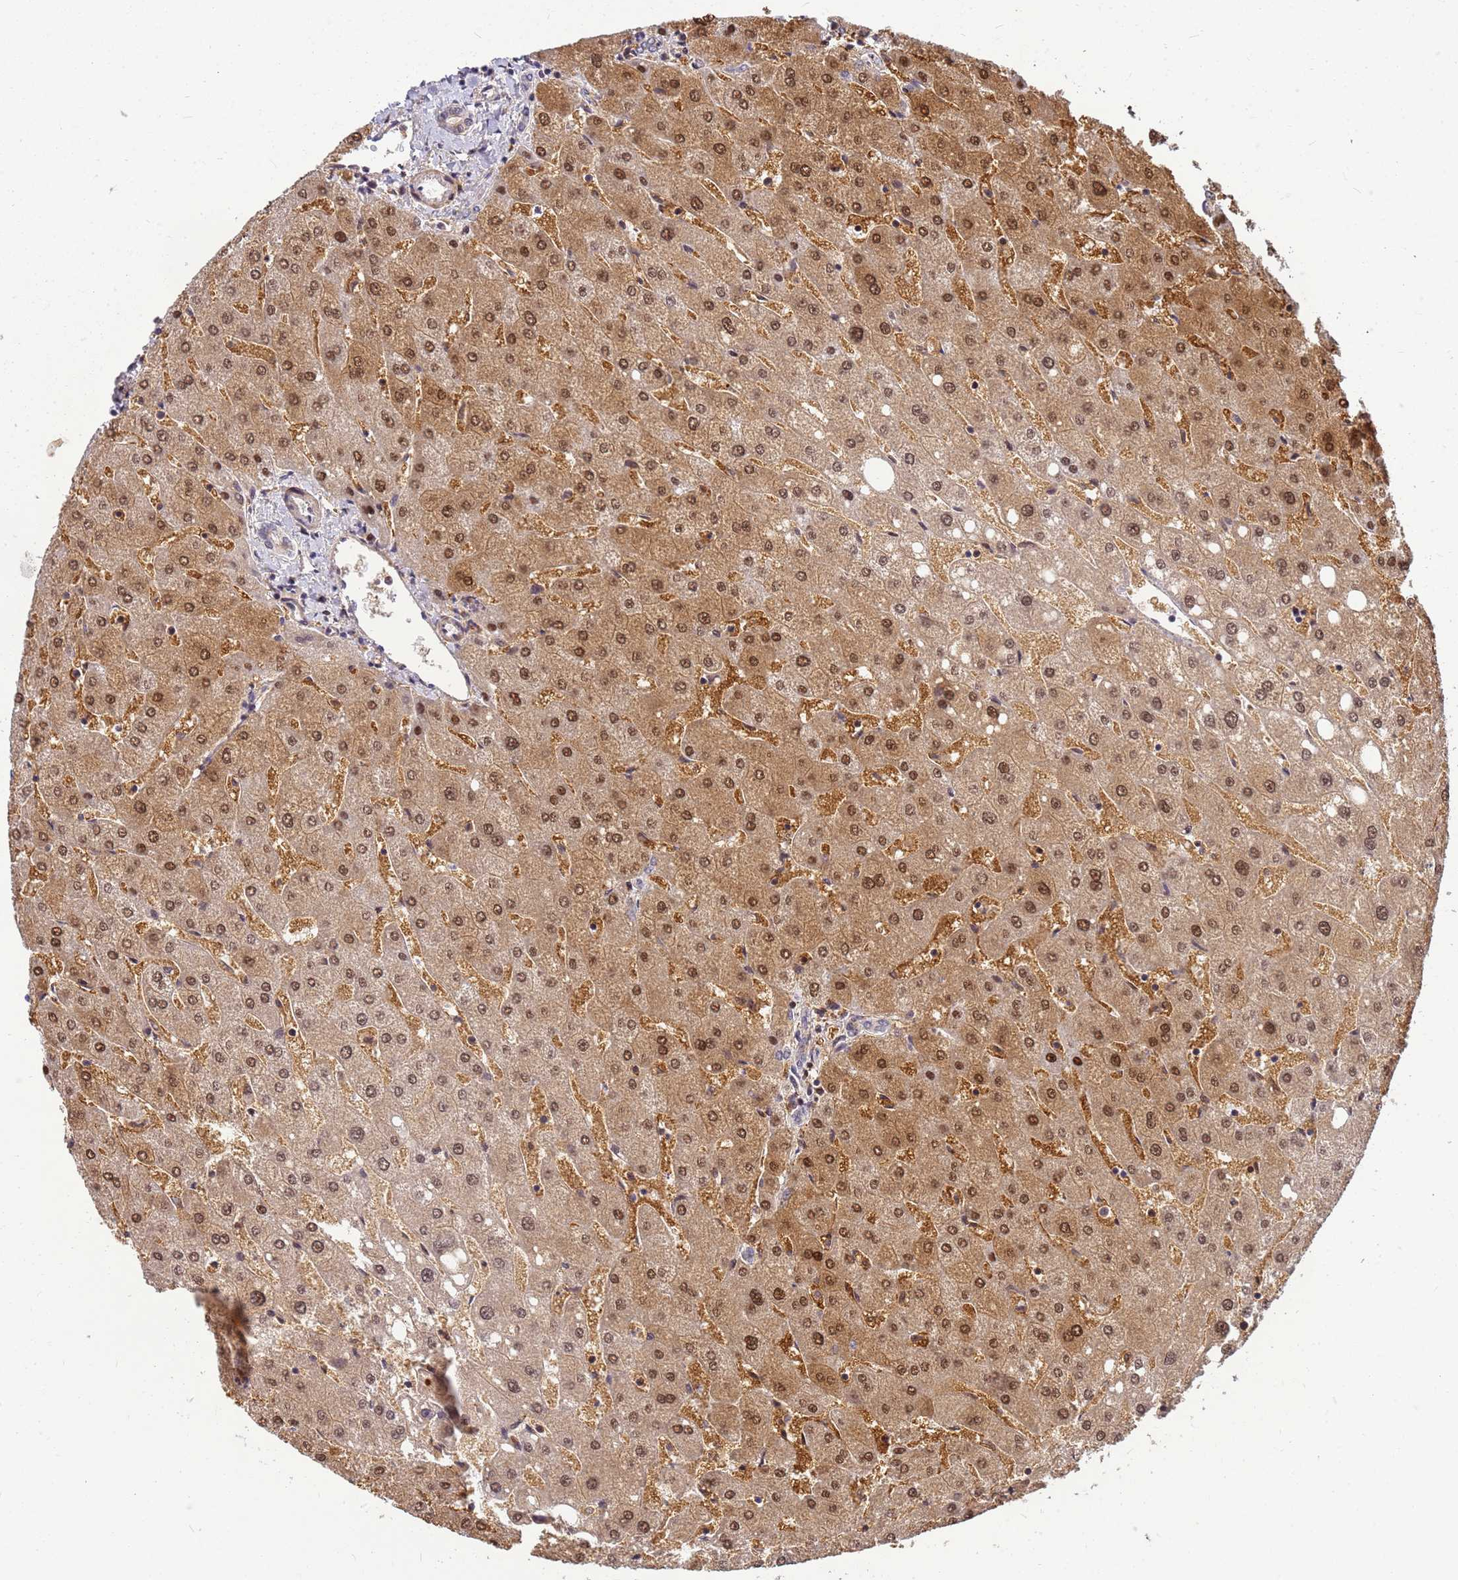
{"staining": {"intensity": "negative", "quantity": "none", "location": "none"}, "tissue": "liver", "cell_type": "Cholangiocytes", "image_type": "normal", "snomed": [{"axis": "morphology", "description": "Normal tissue, NOS"}, {"axis": "topography", "description": "Liver"}], "caption": "A high-resolution histopathology image shows immunohistochemistry (IHC) staining of benign liver, which exhibits no significant positivity in cholangiocytes.", "gene": "NCBP2", "patient": {"sex": "male", "age": 67}}